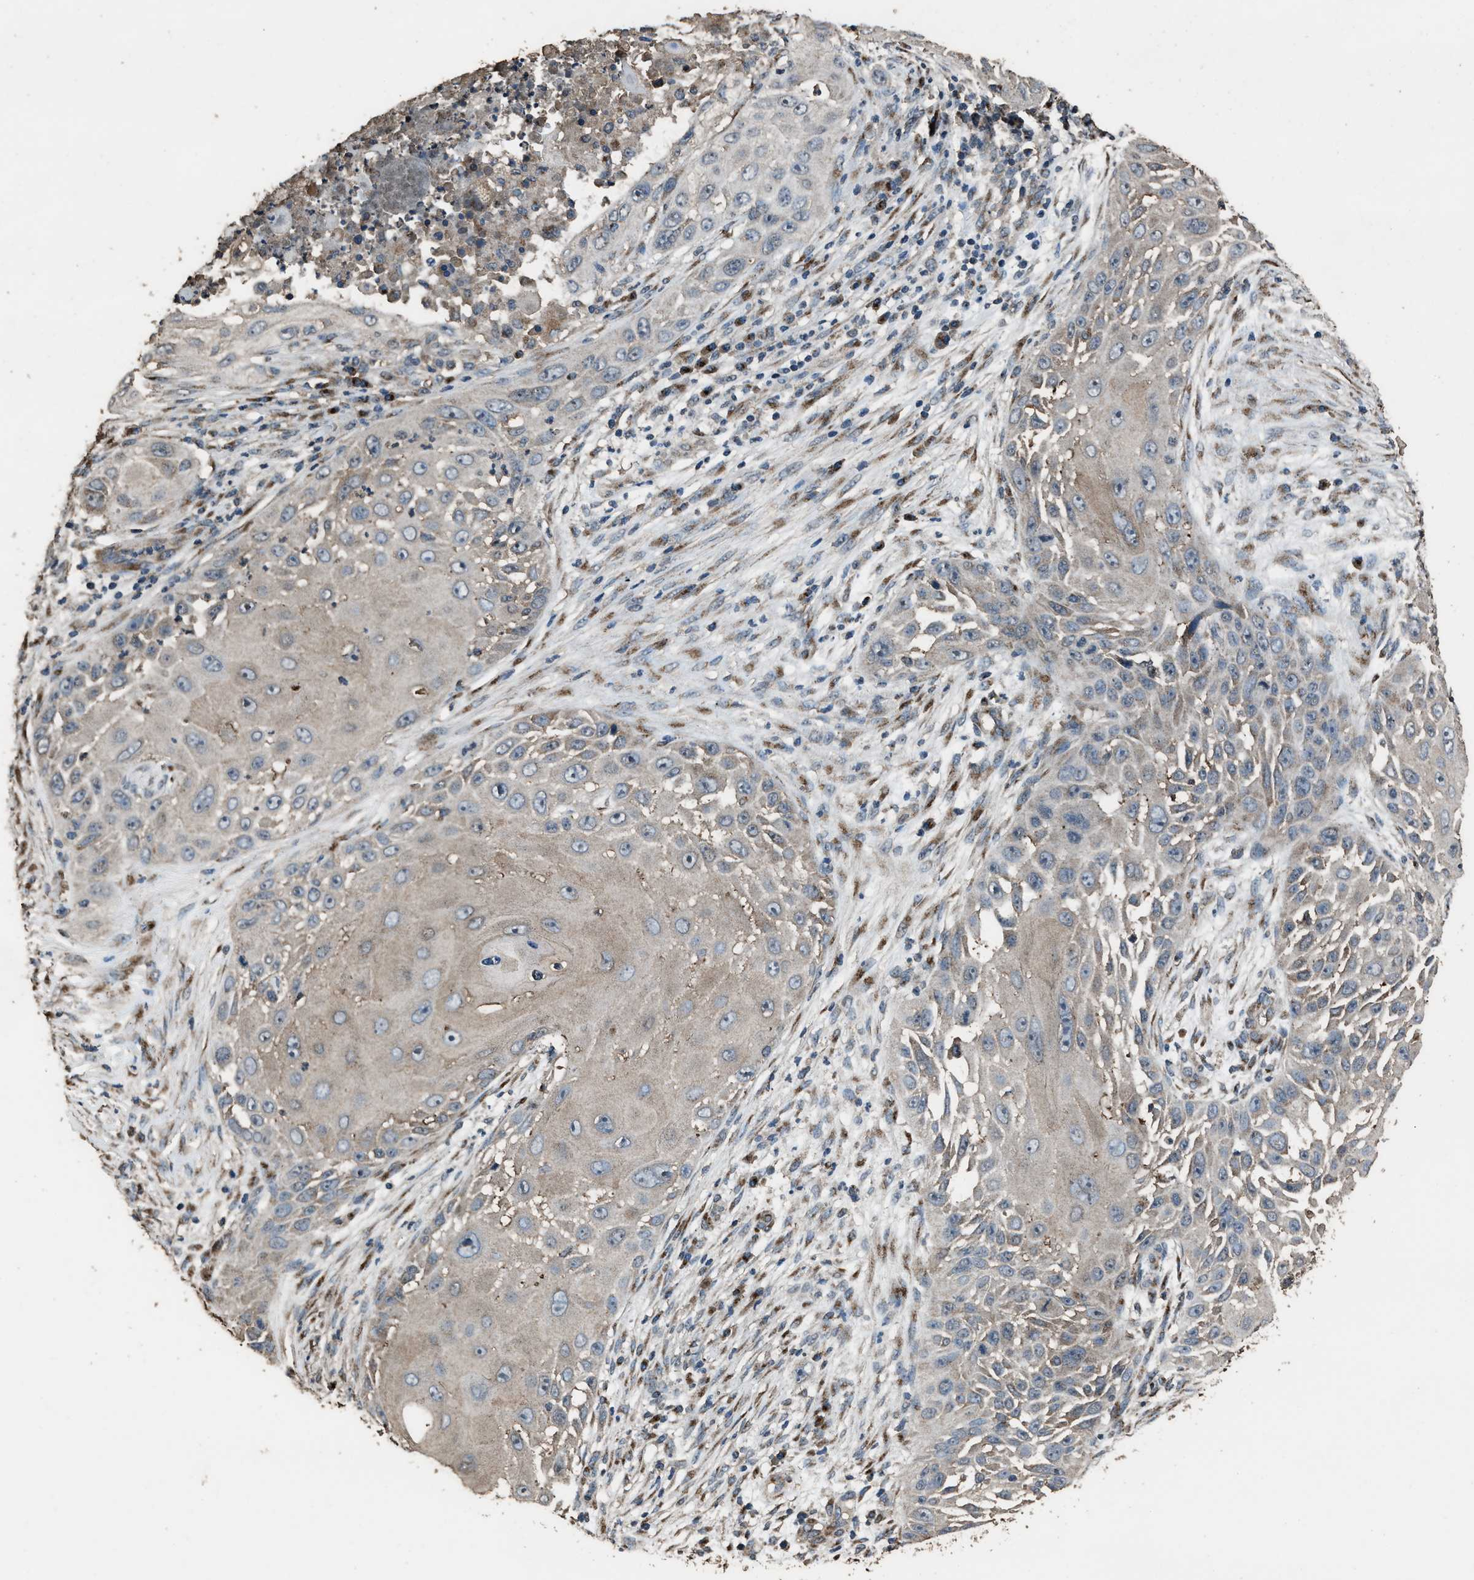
{"staining": {"intensity": "weak", "quantity": "<25%", "location": "cytoplasmic/membranous"}, "tissue": "skin cancer", "cell_type": "Tumor cells", "image_type": "cancer", "snomed": [{"axis": "morphology", "description": "Squamous cell carcinoma, NOS"}, {"axis": "topography", "description": "Skin"}], "caption": "Skin cancer (squamous cell carcinoma) stained for a protein using immunohistochemistry (IHC) demonstrates no staining tumor cells.", "gene": "SLC38A10", "patient": {"sex": "female", "age": 44}}